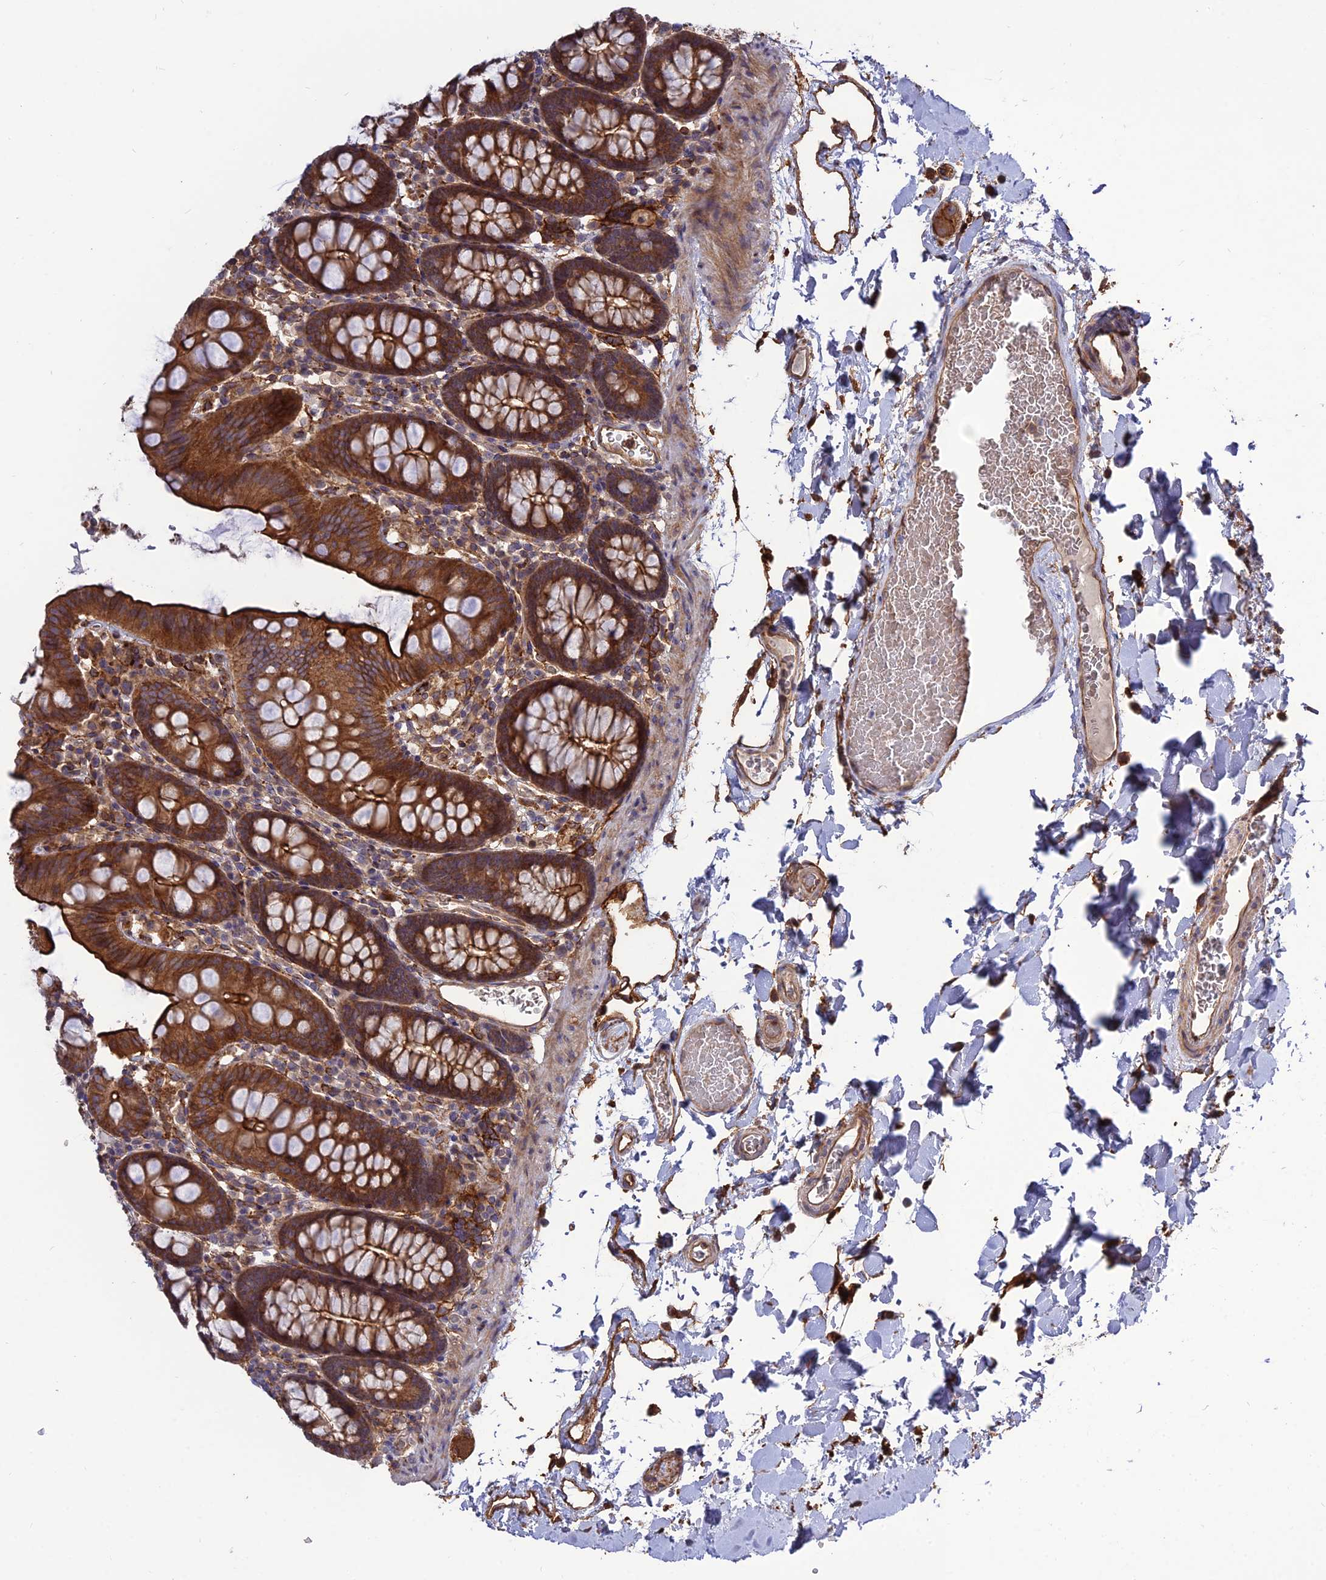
{"staining": {"intensity": "moderate", "quantity": ">75%", "location": "cytoplasmic/membranous"}, "tissue": "colon", "cell_type": "Endothelial cells", "image_type": "normal", "snomed": [{"axis": "morphology", "description": "Normal tissue, NOS"}, {"axis": "topography", "description": "Colon"}], "caption": "IHC histopathology image of benign colon: human colon stained using immunohistochemistry demonstrates medium levels of moderate protein expression localized specifically in the cytoplasmic/membranous of endothelial cells, appearing as a cytoplasmic/membranous brown color.", "gene": "CRTAP", "patient": {"sex": "male", "age": 75}}